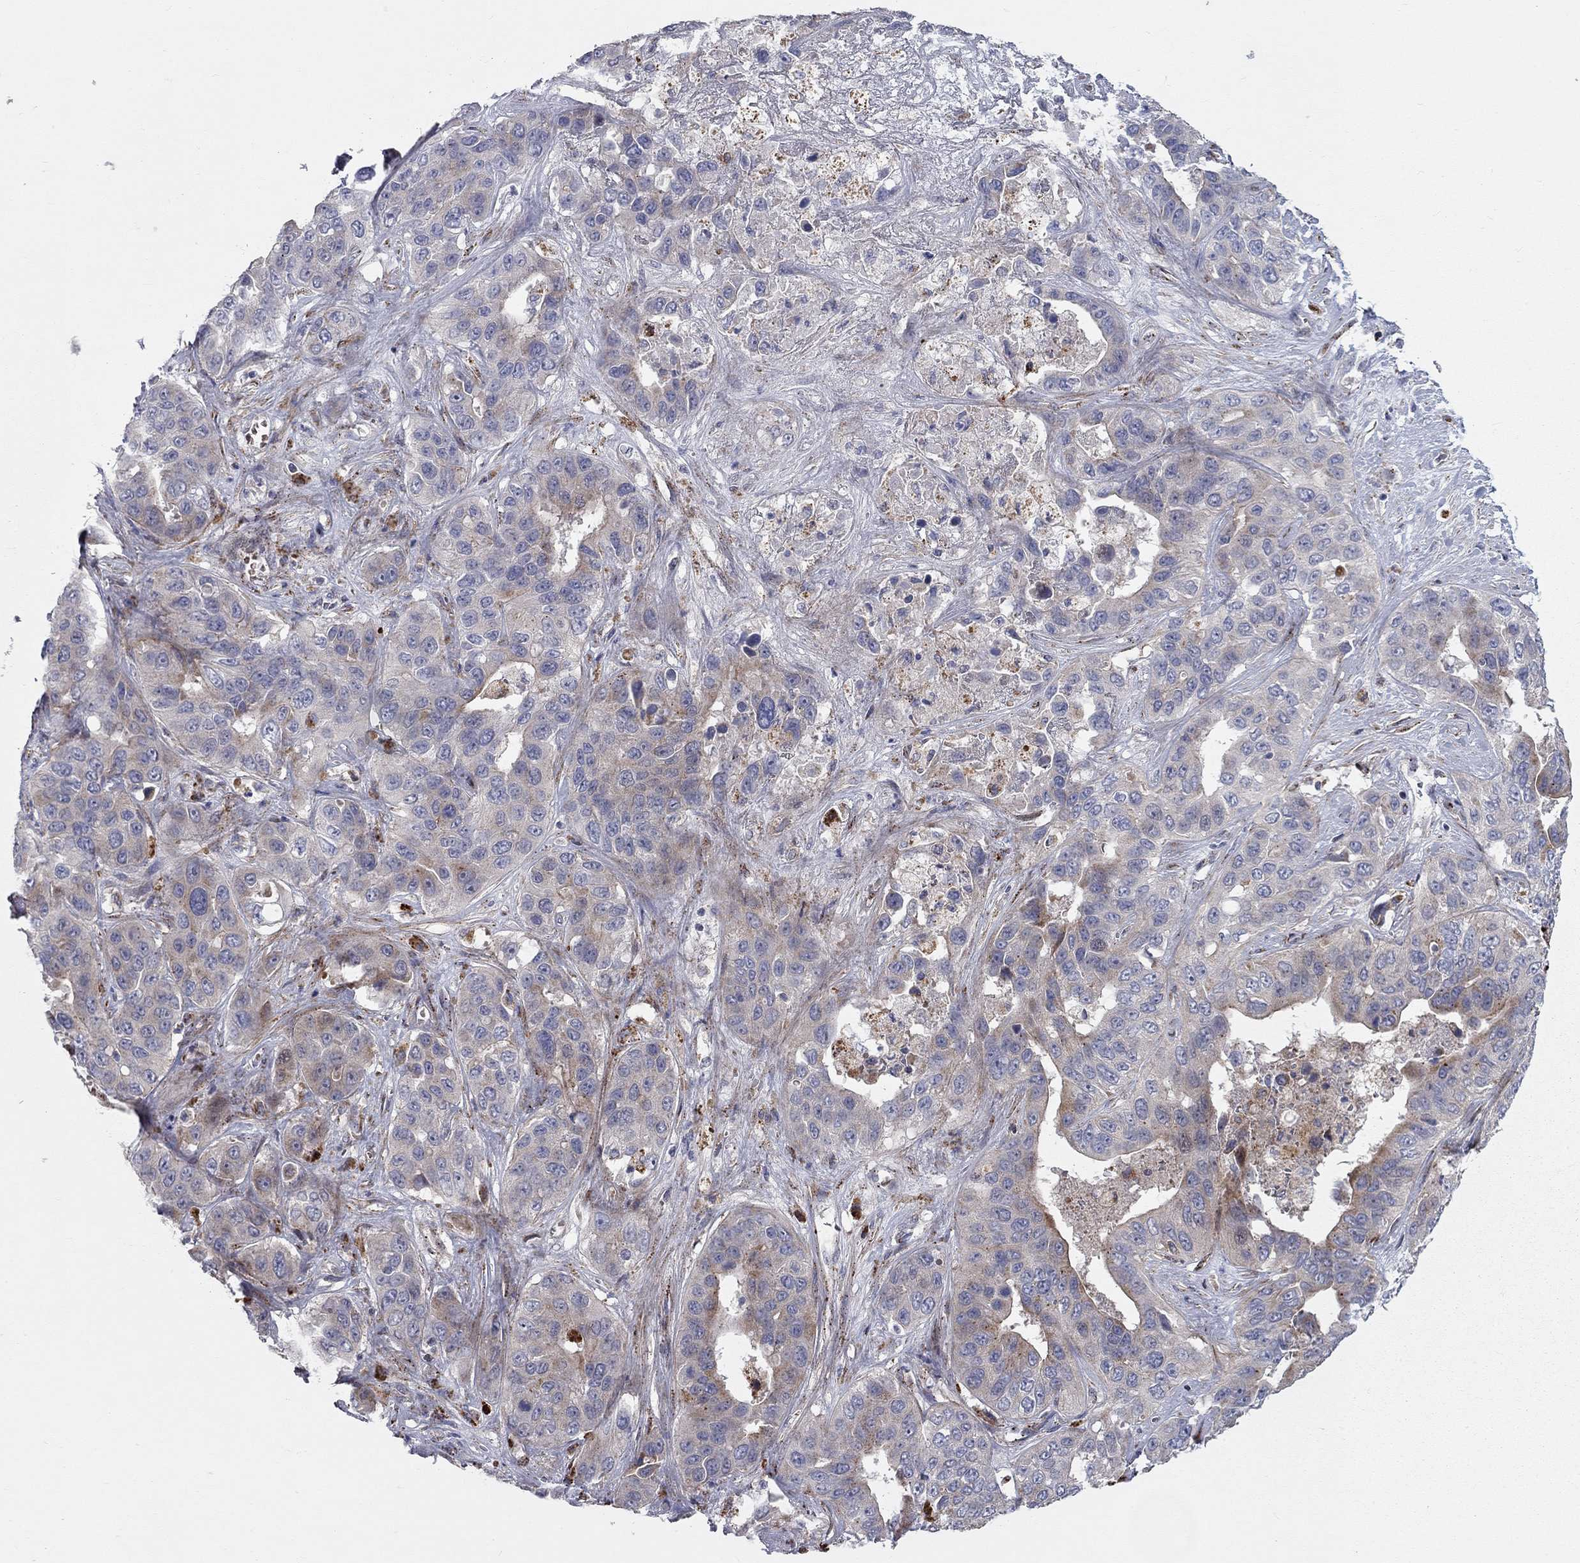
{"staining": {"intensity": "weak", "quantity": "<25%", "location": "cytoplasmic/membranous"}, "tissue": "liver cancer", "cell_type": "Tumor cells", "image_type": "cancer", "snomed": [{"axis": "morphology", "description": "Cholangiocarcinoma"}, {"axis": "topography", "description": "Liver"}], "caption": "Tumor cells show no significant expression in liver cancer (cholangiocarcinoma).", "gene": "KANSL1L", "patient": {"sex": "female", "age": 52}}